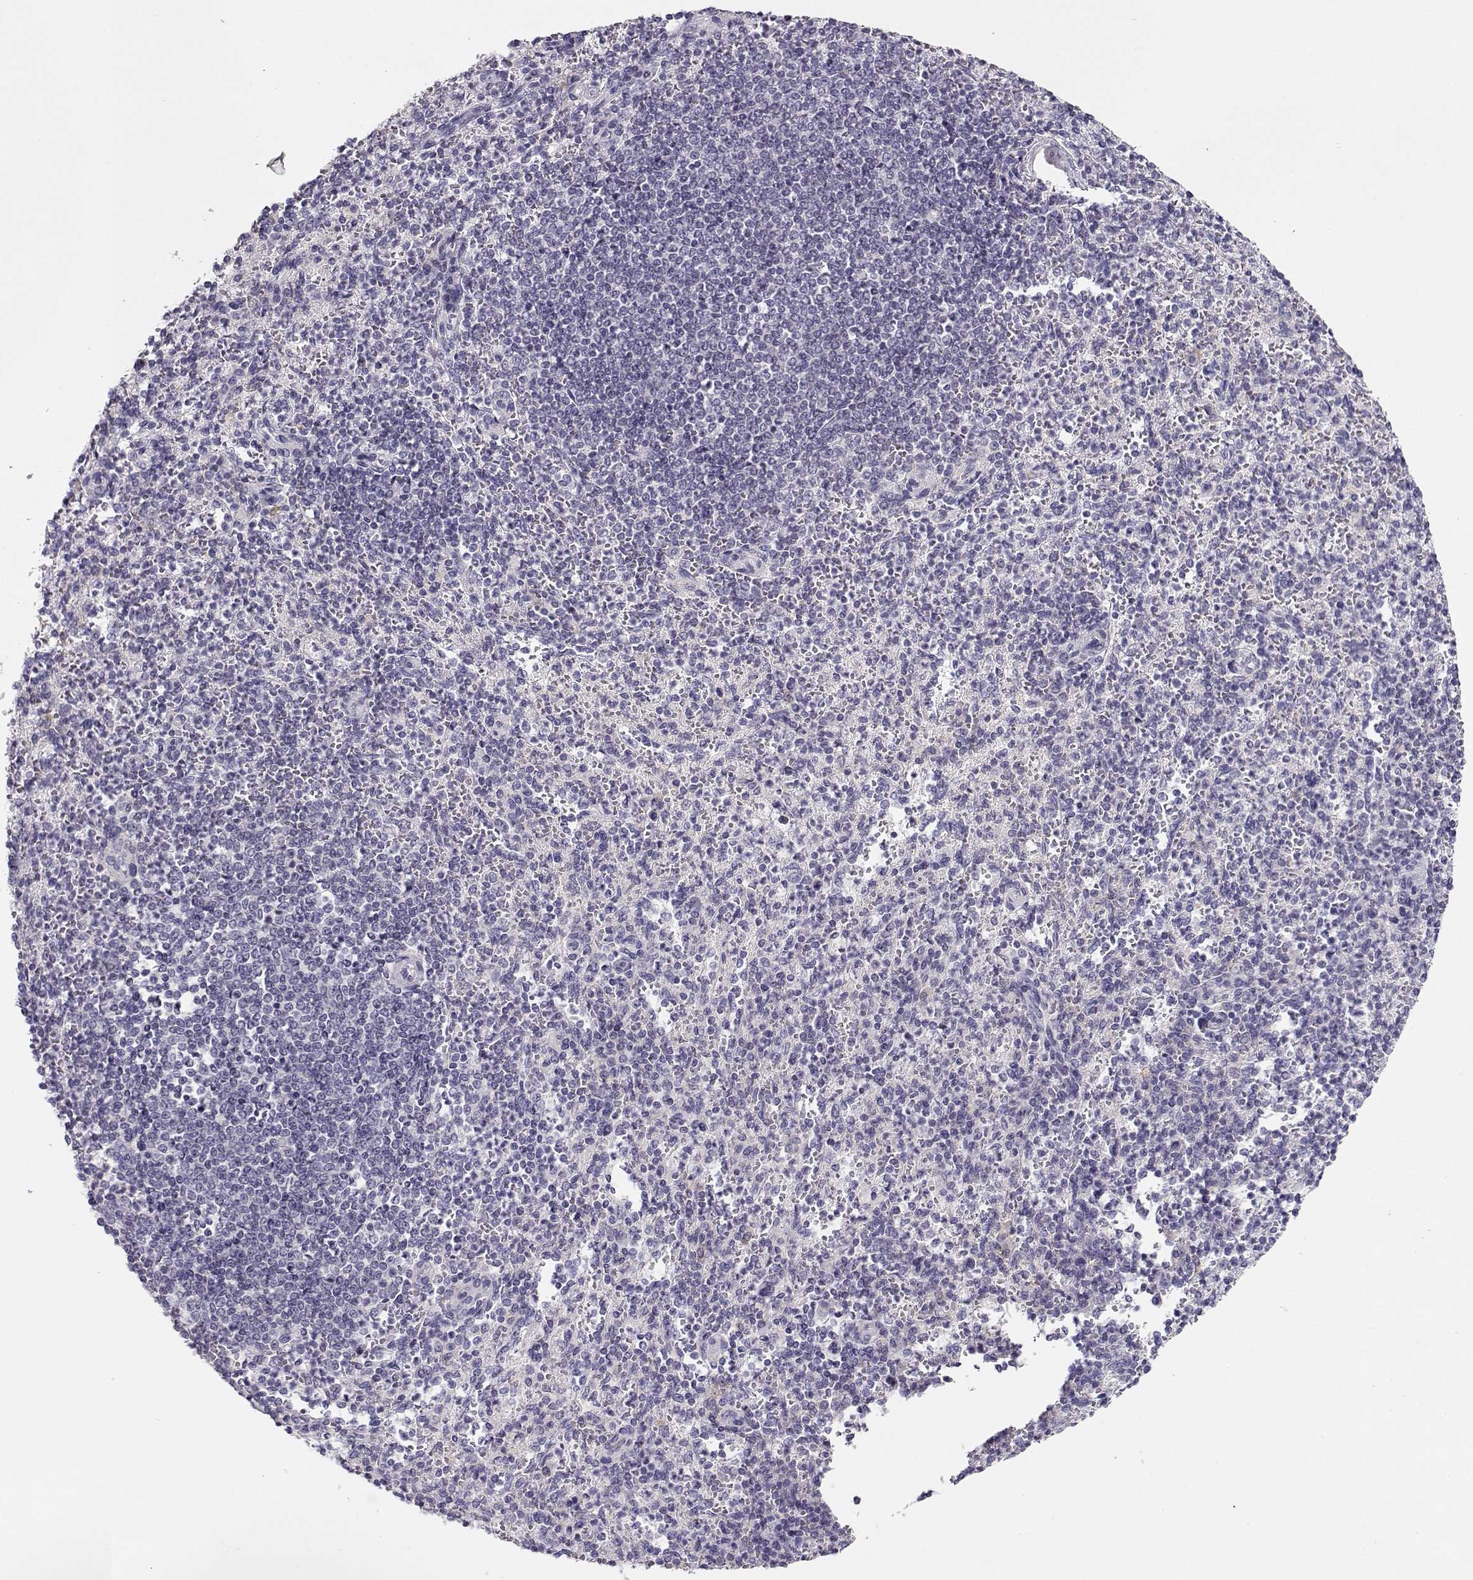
{"staining": {"intensity": "negative", "quantity": "none", "location": "none"}, "tissue": "spleen", "cell_type": "Cells in red pulp", "image_type": "normal", "snomed": [{"axis": "morphology", "description": "Normal tissue, NOS"}, {"axis": "topography", "description": "Spleen"}], "caption": "This is an immunohistochemistry histopathology image of benign human spleen. There is no expression in cells in red pulp.", "gene": "CRX", "patient": {"sex": "female", "age": 74}}